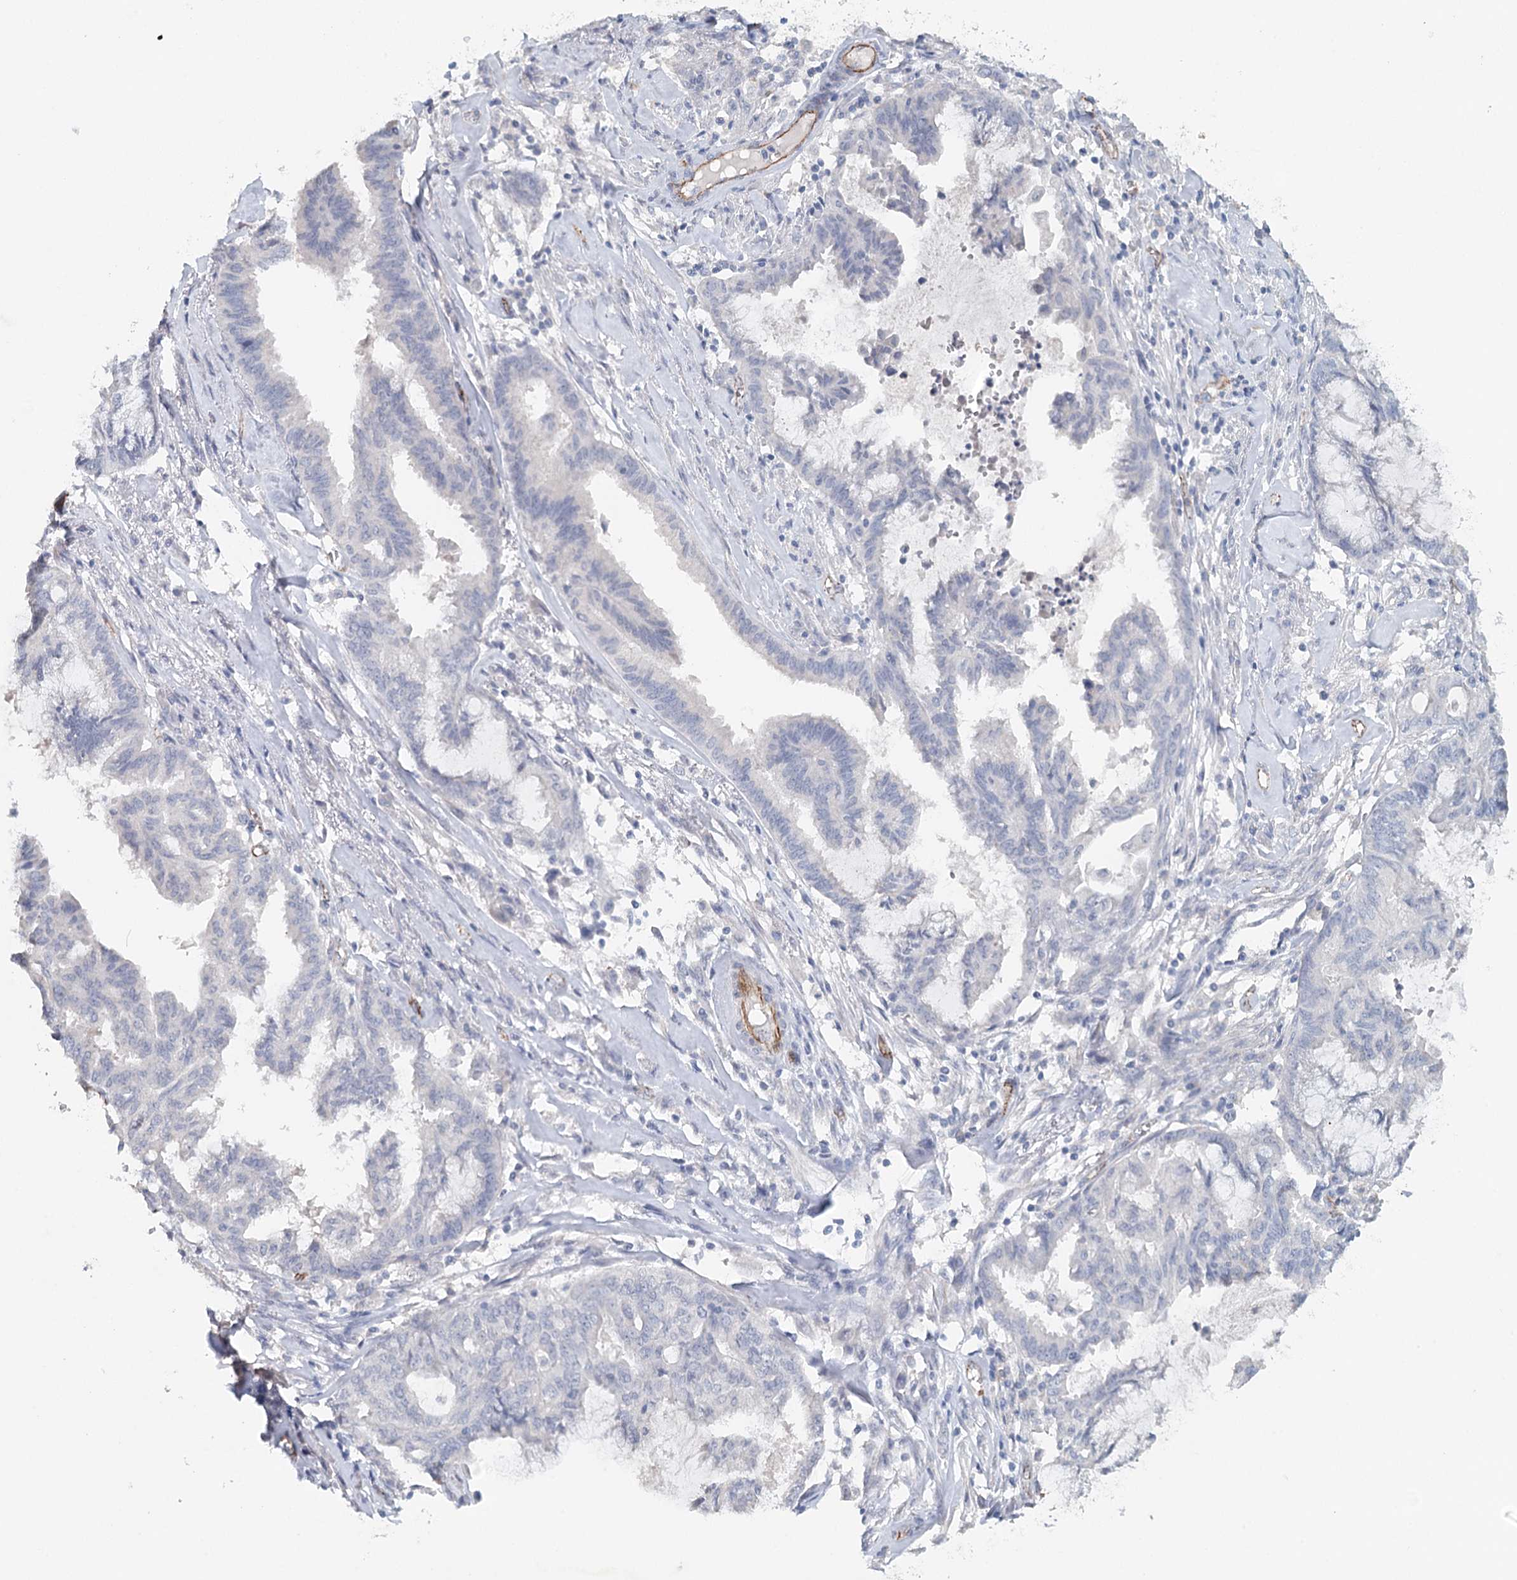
{"staining": {"intensity": "negative", "quantity": "none", "location": "none"}, "tissue": "endometrial cancer", "cell_type": "Tumor cells", "image_type": "cancer", "snomed": [{"axis": "morphology", "description": "Adenocarcinoma, NOS"}, {"axis": "topography", "description": "Endometrium"}], "caption": "Immunohistochemical staining of adenocarcinoma (endometrial) displays no significant staining in tumor cells.", "gene": "SYNPO", "patient": {"sex": "female", "age": 86}}